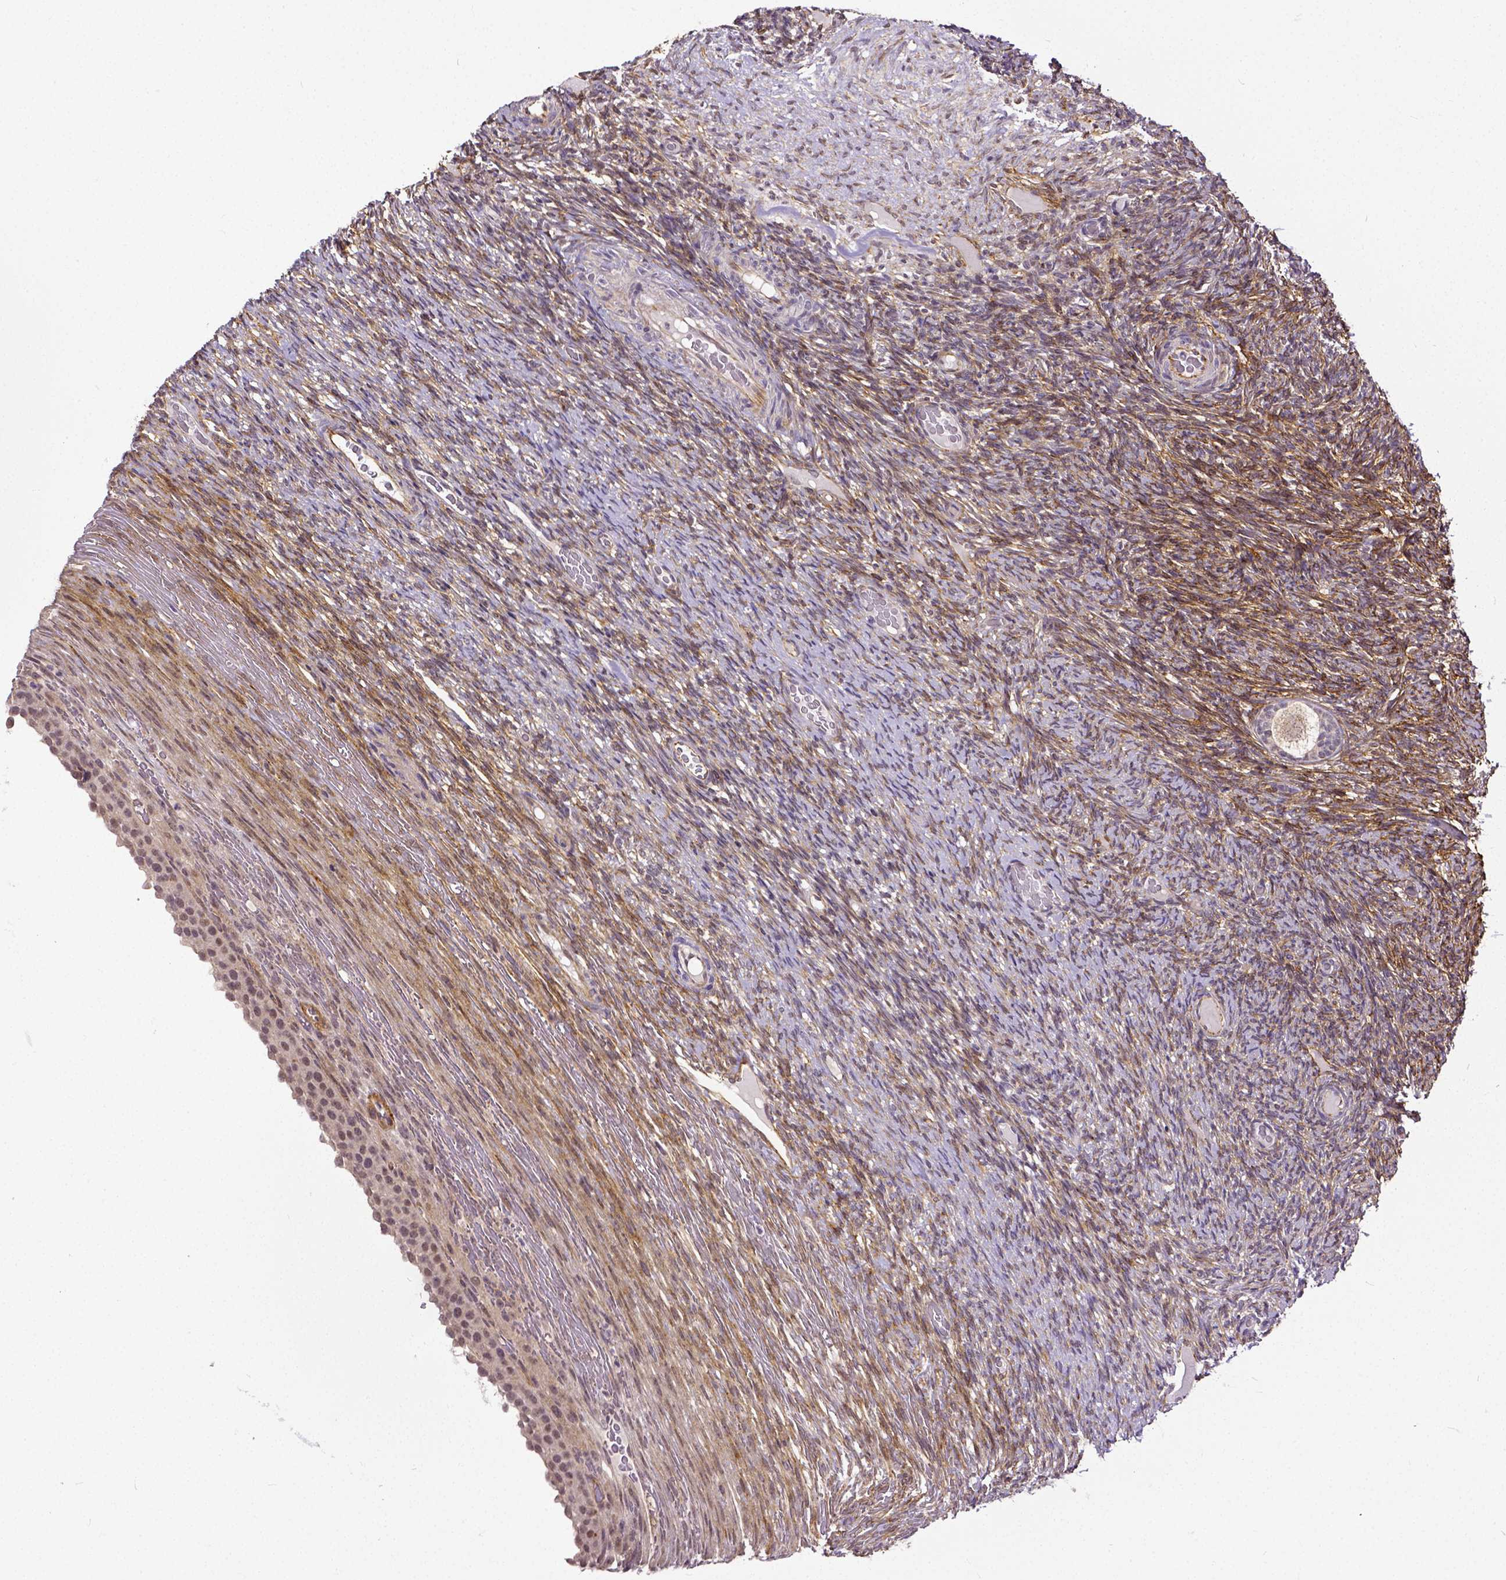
{"staining": {"intensity": "negative", "quantity": "none", "location": "none"}, "tissue": "ovary", "cell_type": "Follicle cells", "image_type": "normal", "snomed": [{"axis": "morphology", "description": "Normal tissue, NOS"}, {"axis": "topography", "description": "Ovary"}], "caption": "Immunohistochemical staining of benign human ovary reveals no significant positivity in follicle cells.", "gene": "DICER1", "patient": {"sex": "female", "age": 34}}